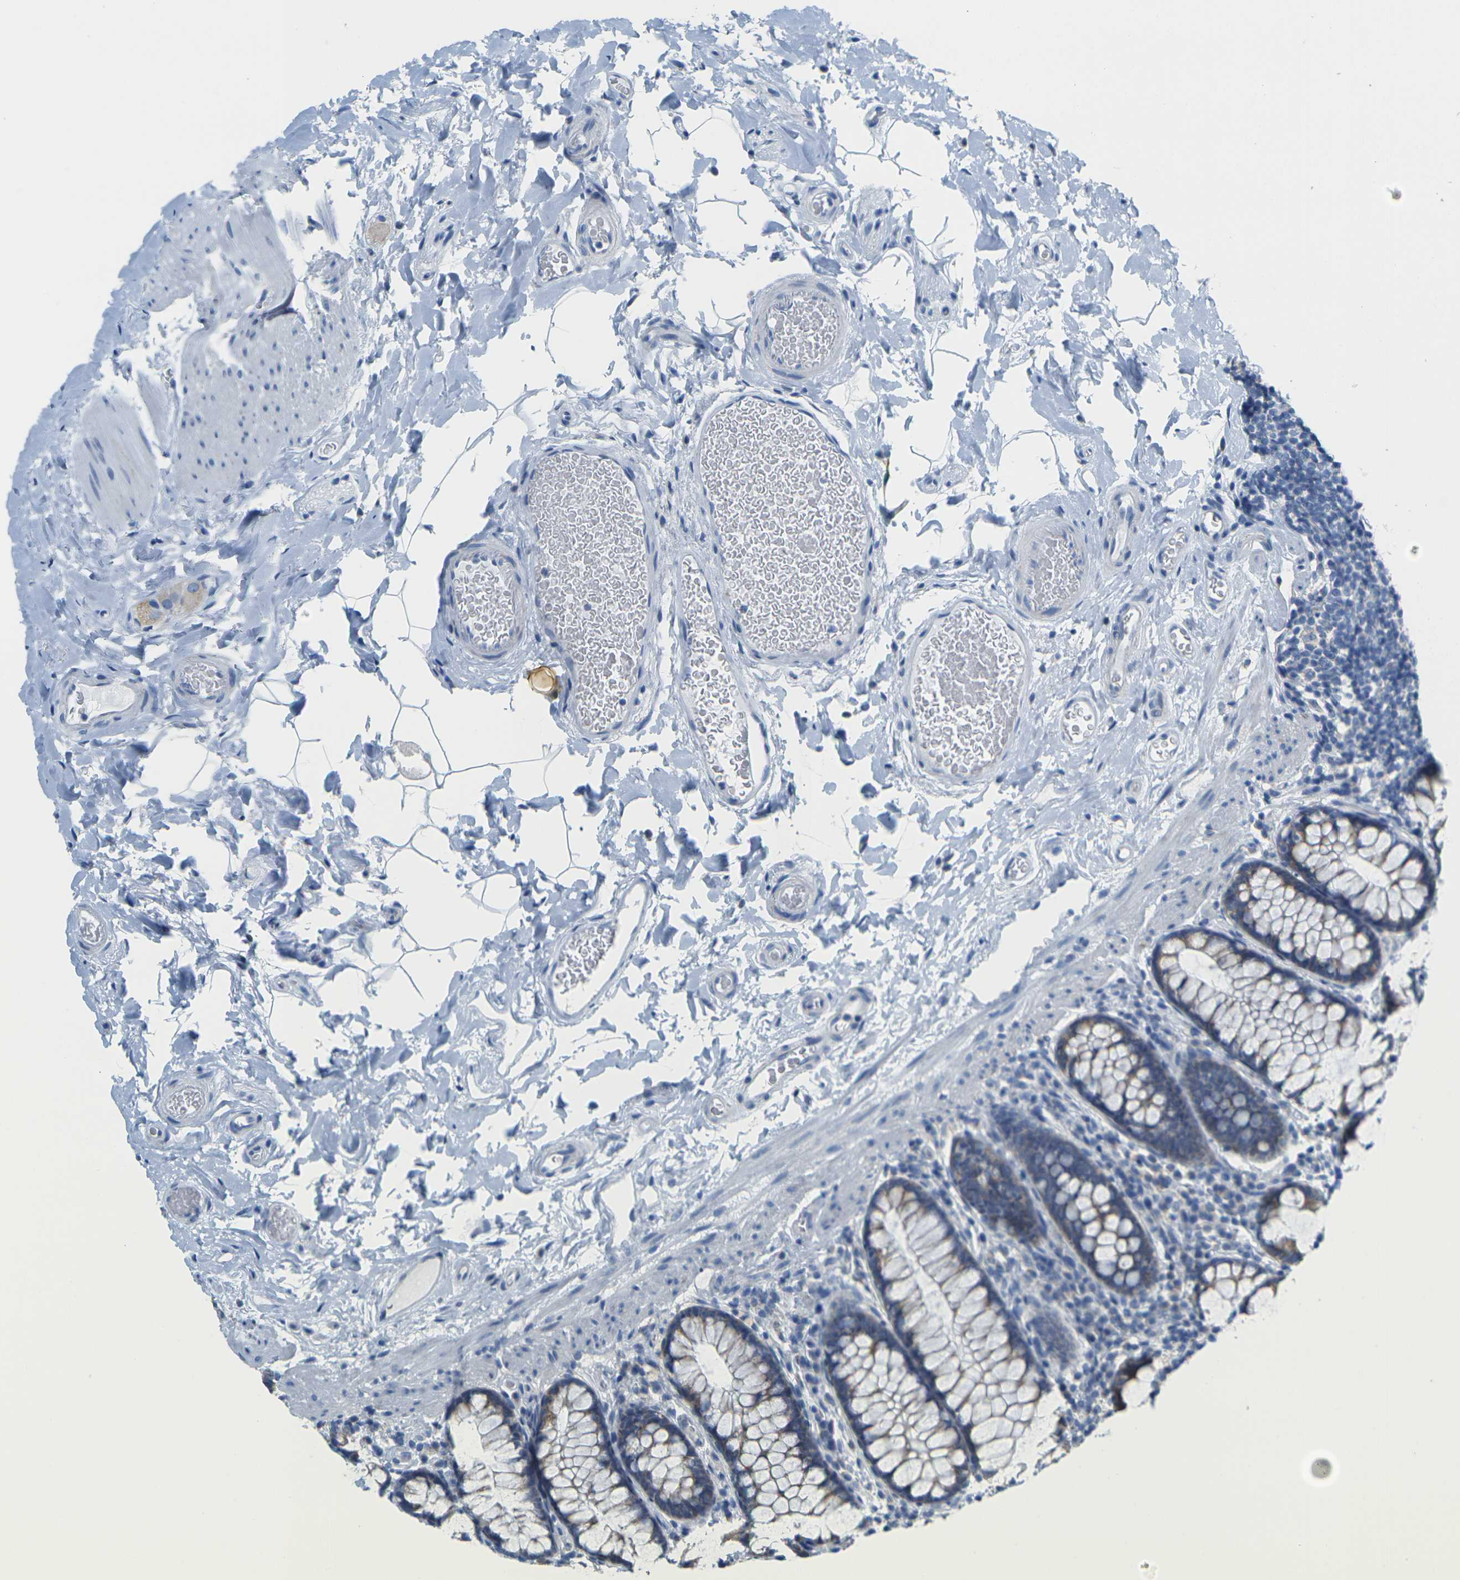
{"staining": {"intensity": "negative", "quantity": "none", "location": "none"}, "tissue": "colon", "cell_type": "Endothelial cells", "image_type": "normal", "snomed": [{"axis": "morphology", "description": "Normal tissue, NOS"}, {"axis": "topography", "description": "Colon"}], "caption": "The photomicrograph displays no significant staining in endothelial cells of colon.", "gene": "TMEM204", "patient": {"sex": "female", "age": 80}}